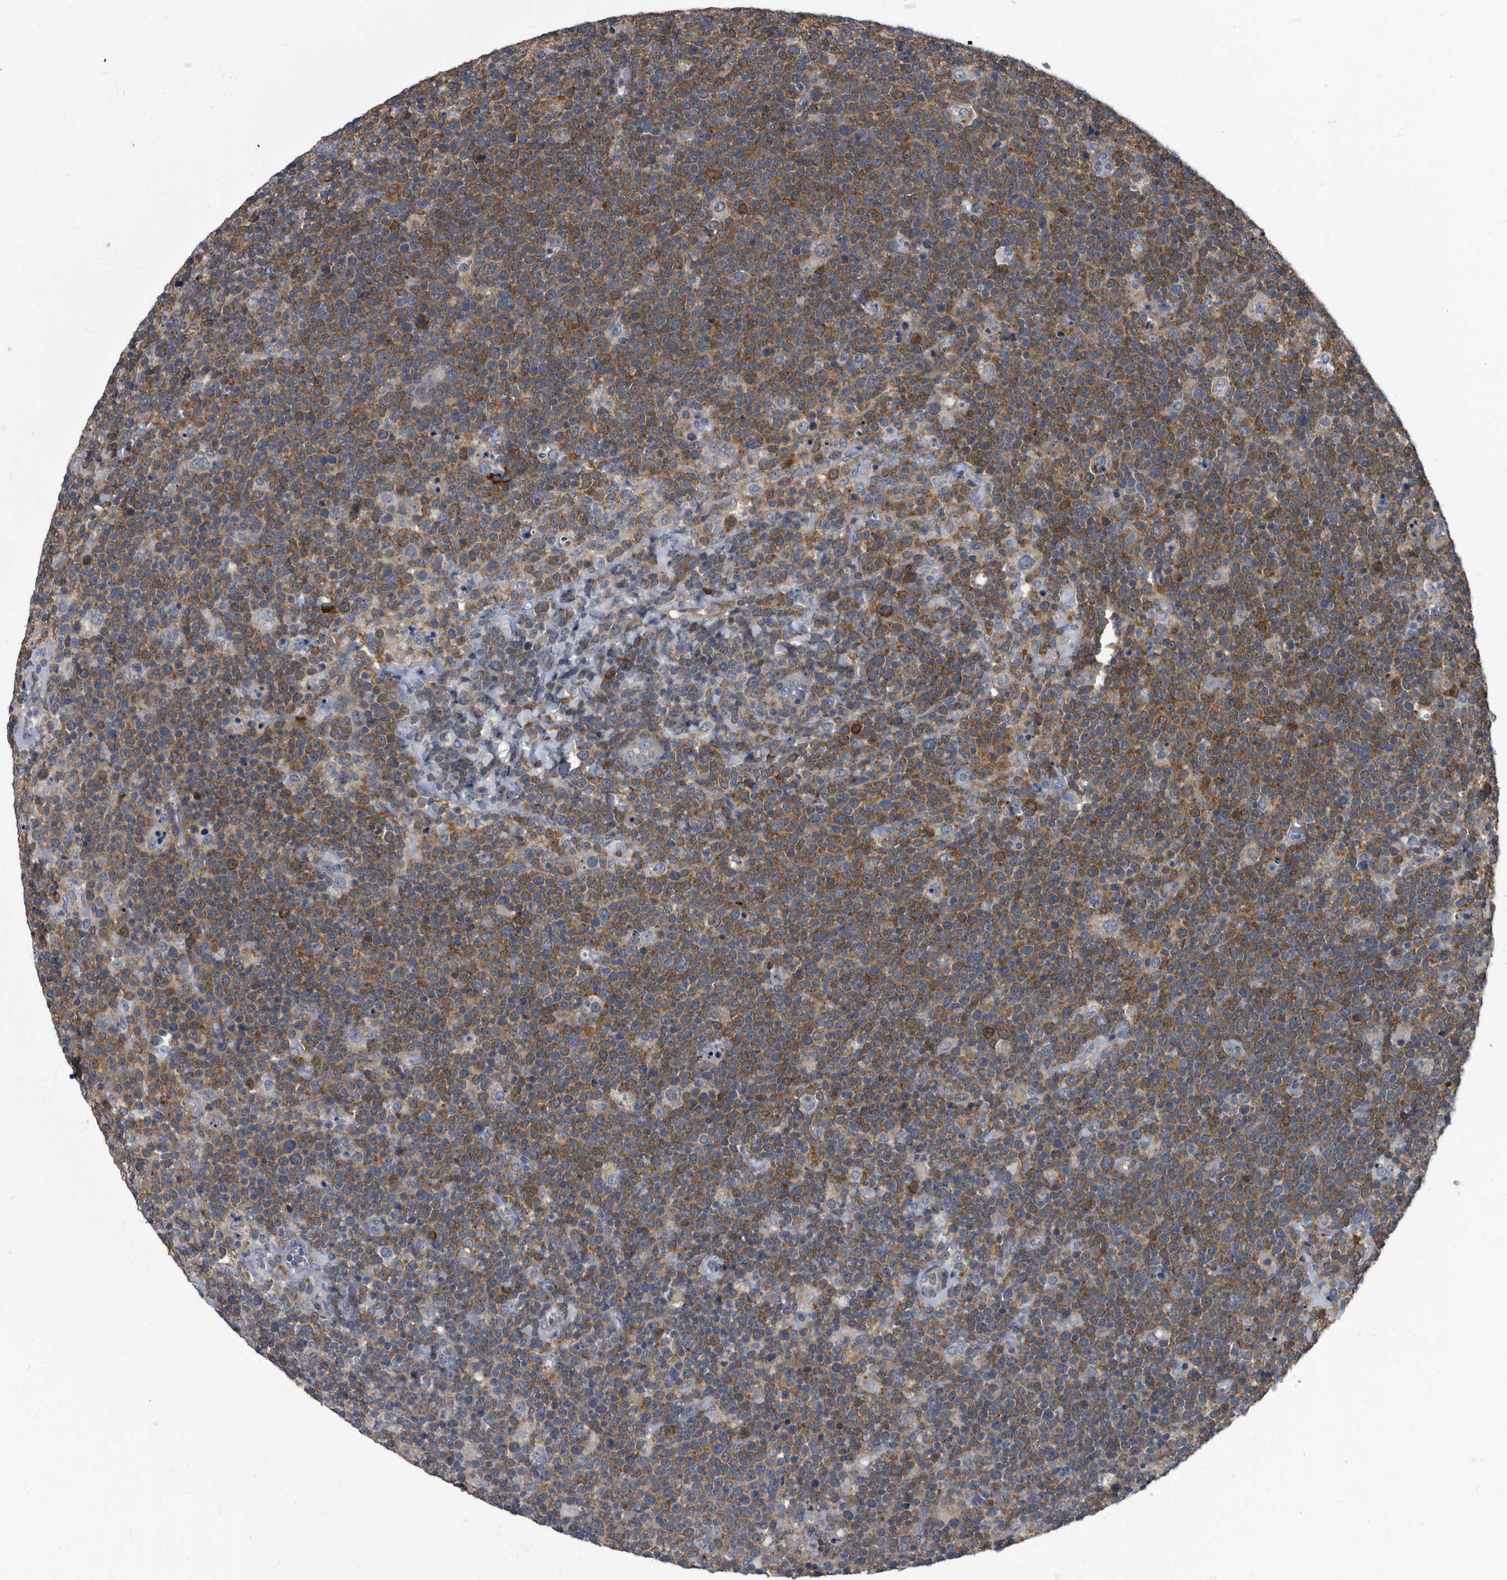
{"staining": {"intensity": "moderate", "quantity": ">75%", "location": "cytoplasmic/membranous"}, "tissue": "lymphoma", "cell_type": "Tumor cells", "image_type": "cancer", "snomed": [{"axis": "morphology", "description": "Malignant lymphoma, non-Hodgkin's type, High grade"}, {"axis": "topography", "description": "Lymph node"}], "caption": "Immunohistochemistry (IHC) of human high-grade malignant lymphoma, non-Hodgkin's type exhibits medium levels of moderate cytoplasmic/membranous staining in approximately >75% of tumor cells. The protein is stained brown, and the nuclei are stained in blue (DAB (3,3'-diaminobenzidine) IHC with brightfield microscopy, high magnification).", "gene": "CDV3", "patient": {"sex": "male", "age": 61}}